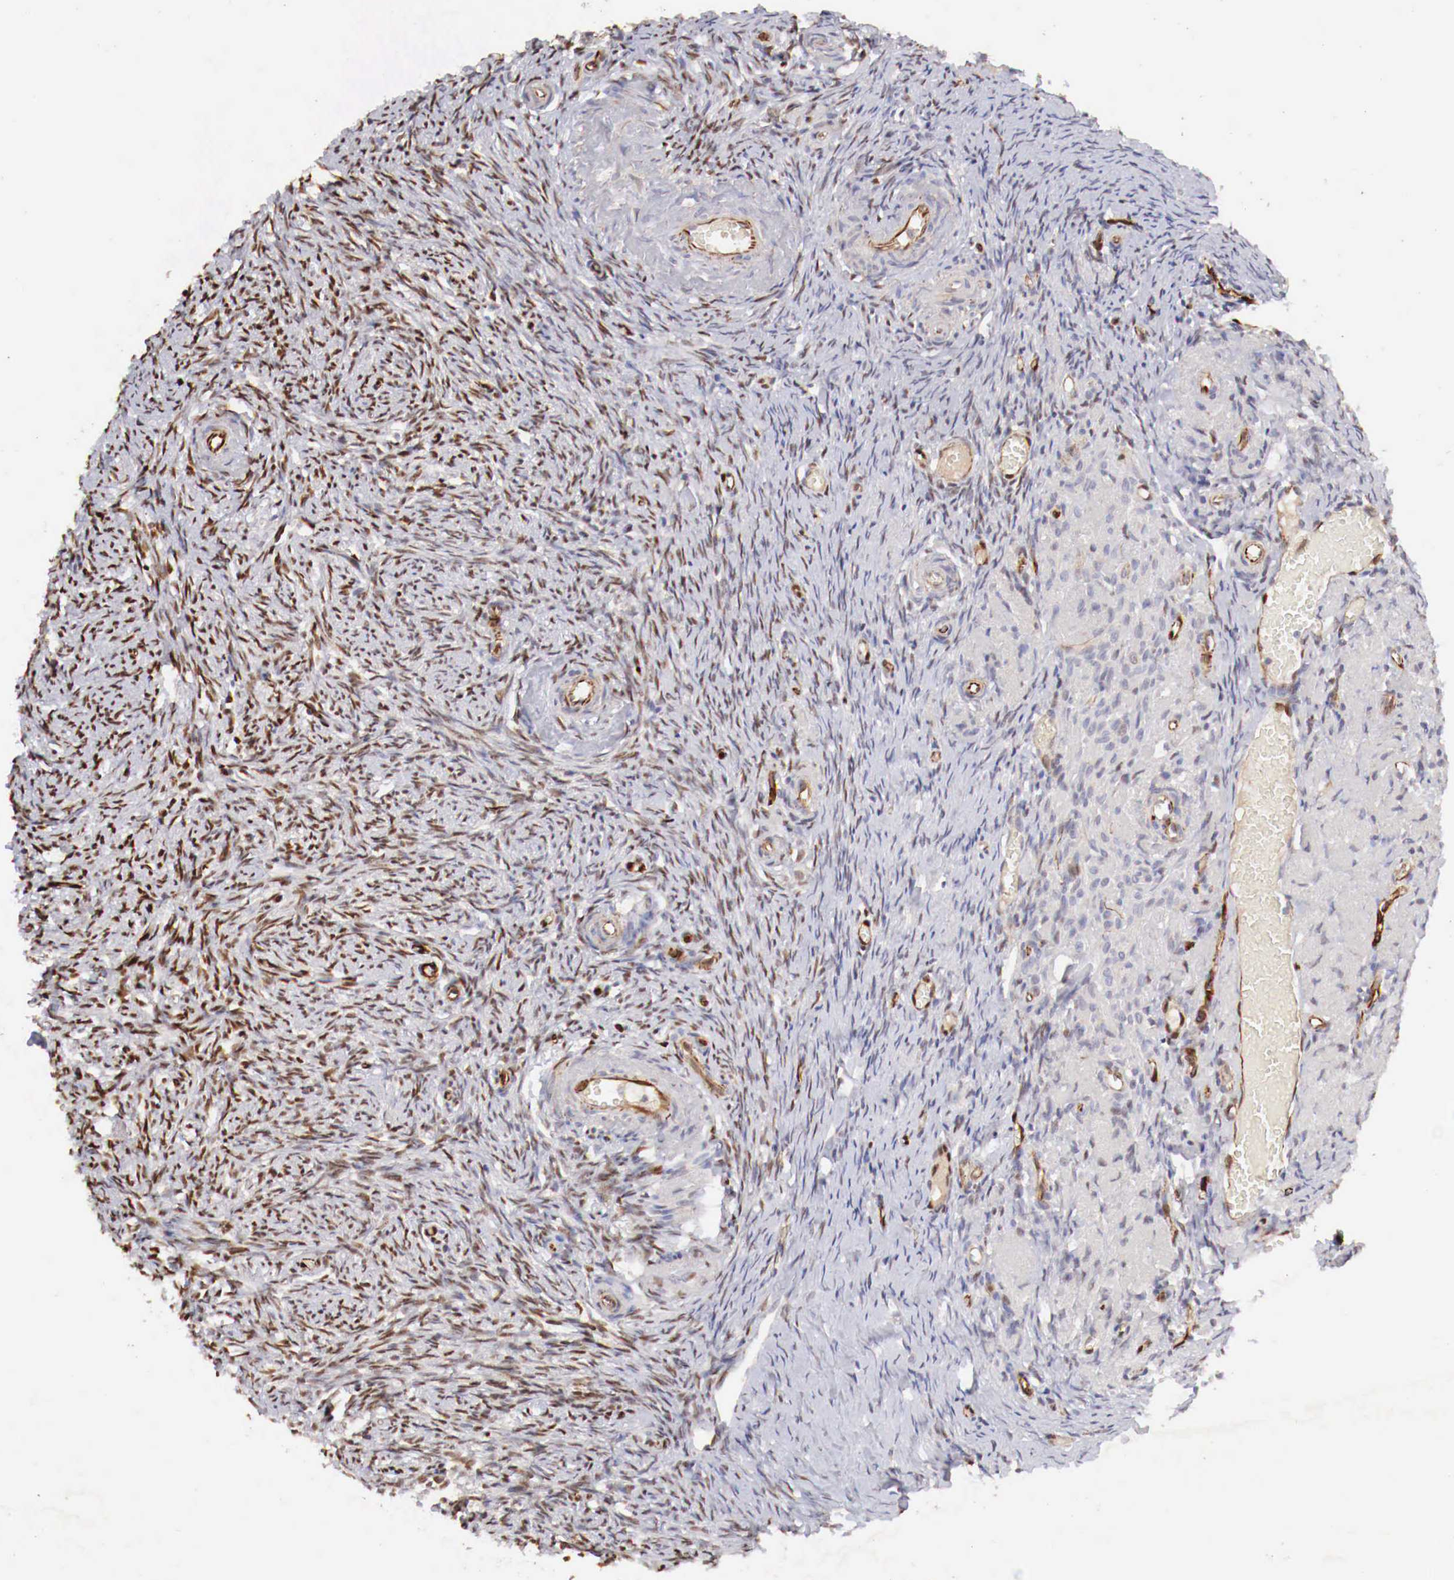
{"staining": {"intensity": "moderate", "quantity": "25%-75%", "location": "nuclear"}, "tissue": "ovary", "cell_type": "Ovarian stroma cells", "image_type": "normal", "snomed": [{"axis": "morphology", "description": "Normal tissue, NOS"}, {"axis": "topography", "description": "Ovary"}], "caption": "About 25%-75% of ovarian stroma cells in unremarkable ovary demonstrate moderate nuclear protein positivity as visualized by brown immunohistochemical staining.", "gene": "WT1", "patient": {"sex": "female", "age": 63}}